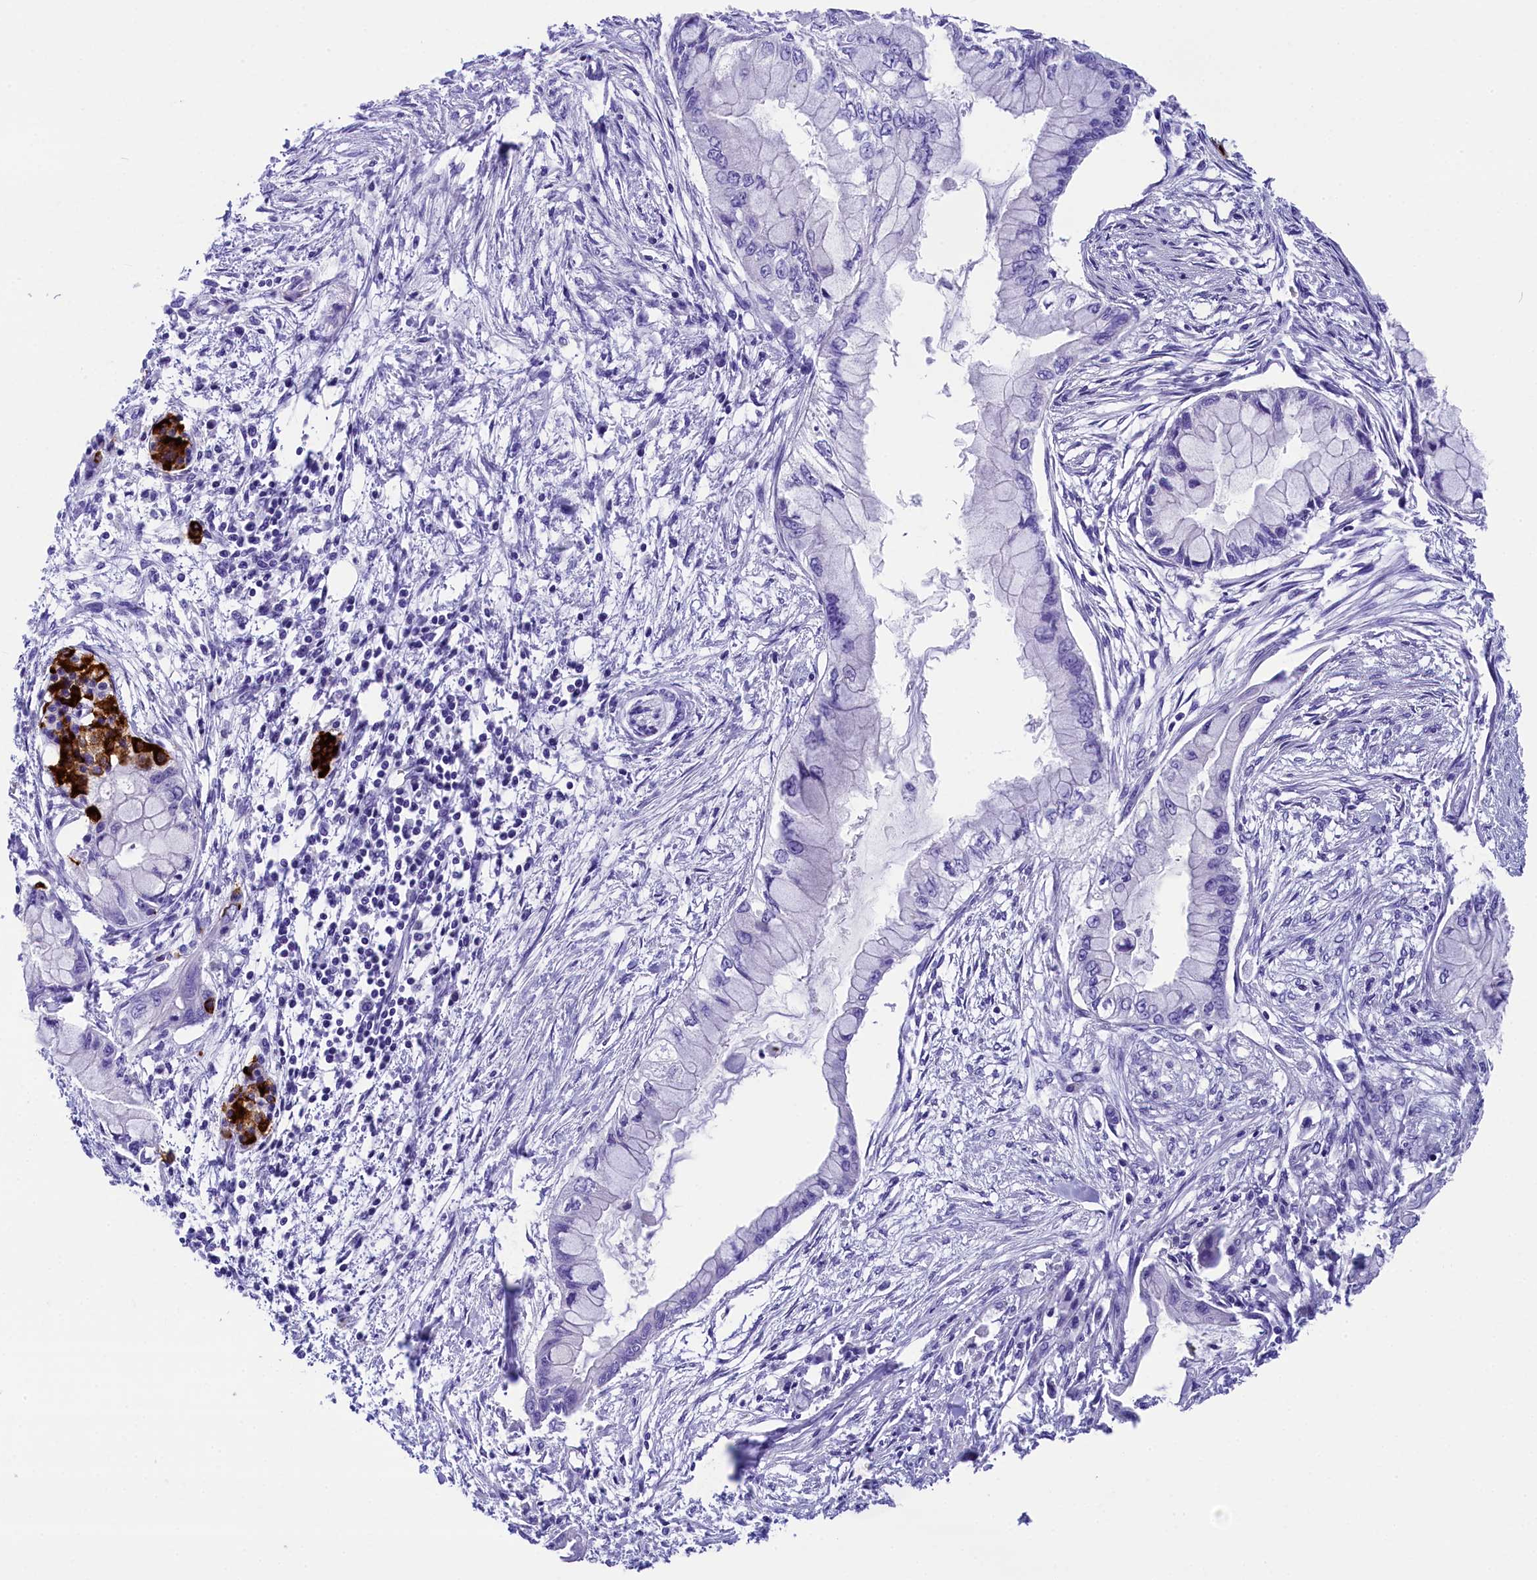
{"staining": {"intensity": "negative", "quantity": "none", "location": "none"}, "tissue": "pancreatic cancer", "cell_type": "Tumor cells", "image_type": "cancer", "snomed": [{"axis": "morphology", "description": "Adenocarcinoma, NOS"}, {"axis": "topography", "description": "Pancreas"}], "caption": "The IHC photomicrograph has no significant expression in tumor cells of adenocarcinoma (pancreatic) tissue.", "gene": "SKIDA1", "patient": {"sex": "male", "age": 48}}